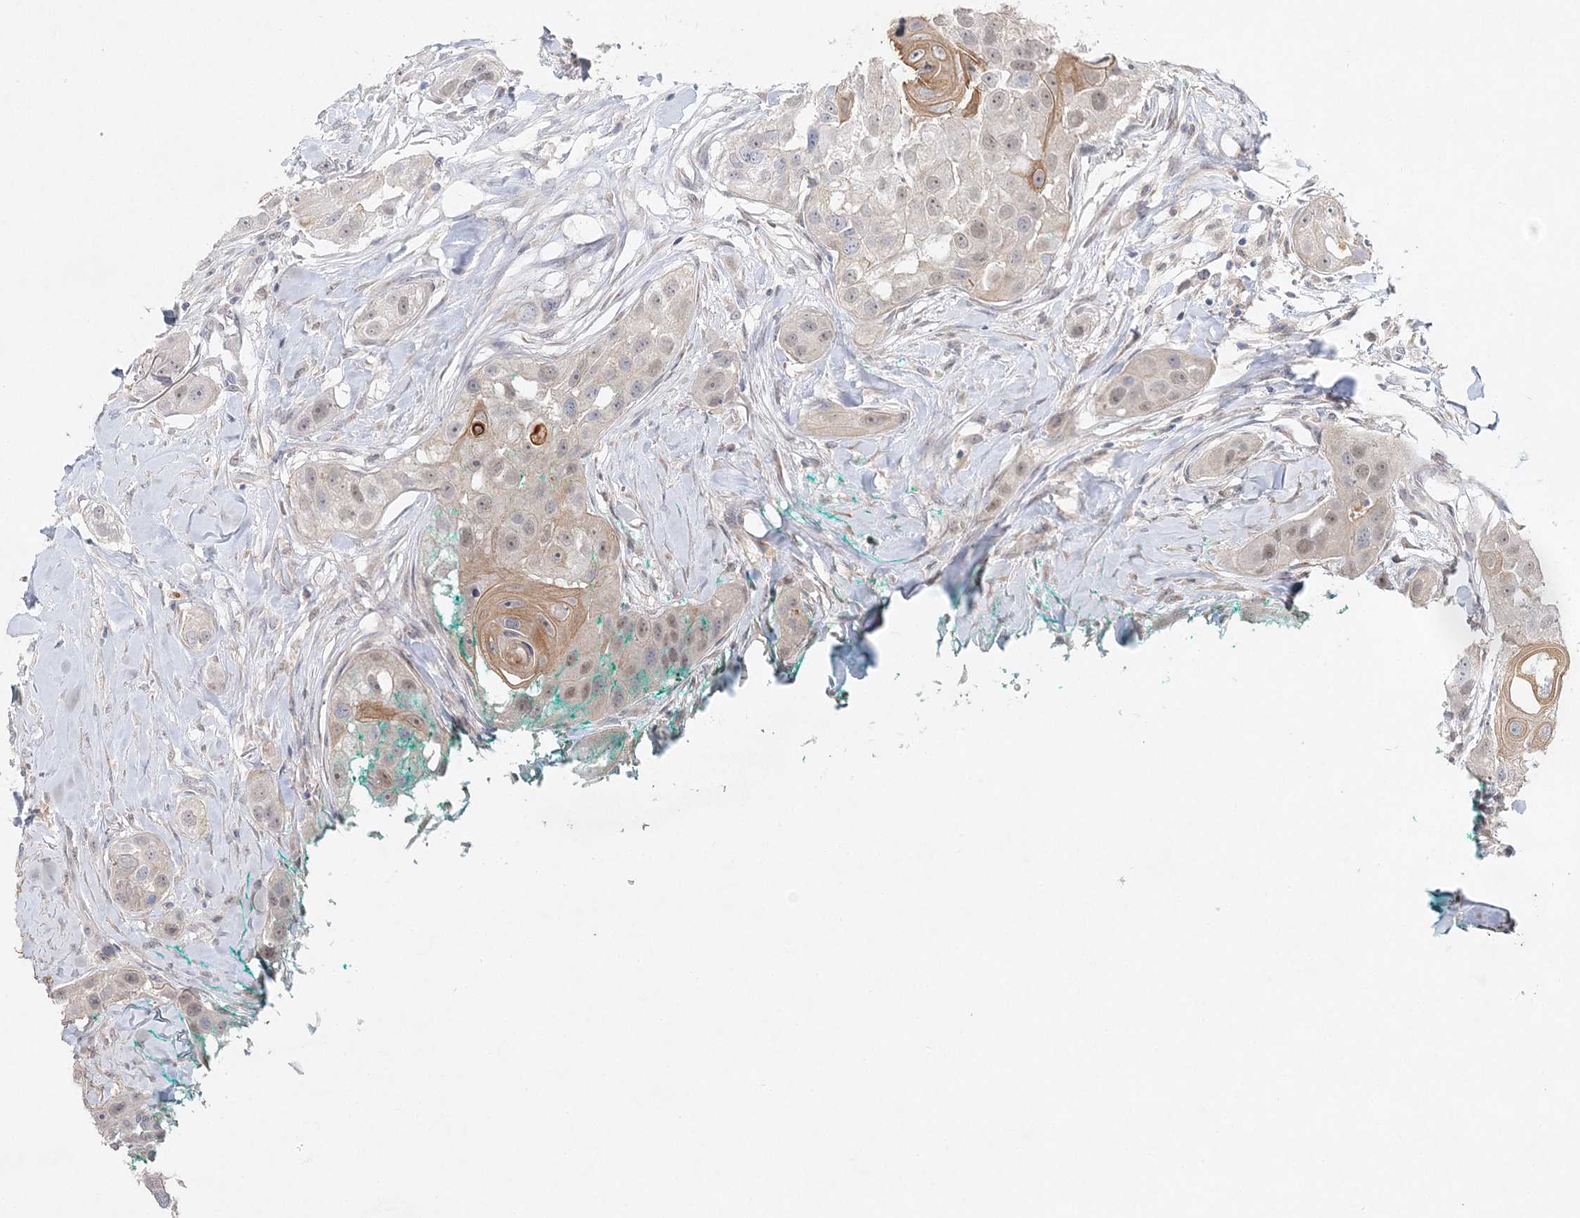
{"staining": {"intensity": "moderate", "quantity": "<25%", "location": "cytoplasmic/membranous"}, "tissue": "head and neck cancer", "cell_type": "Tumor cells", "image_type": "cancer", "snomed": [{"axis": "morphology", "description": "Normal tissue, NOS"}, {"axis": "morphology", "description": "Squamous cell carcinoma, NOS"}, {"axis": "topography", "description": "Skeletal muscle"}, {"axis": "topography", "description": "Head-Neck"}], "caption": "Head and neck cancer (squamous cell carcinoma) stained with DAB IHC shows low levels of moderate cytoplasmic/membranous positivity in approximately <25% of tumor cells.", "gene": "MAT2B", "patient": {"sex": "male", "age": 51}}